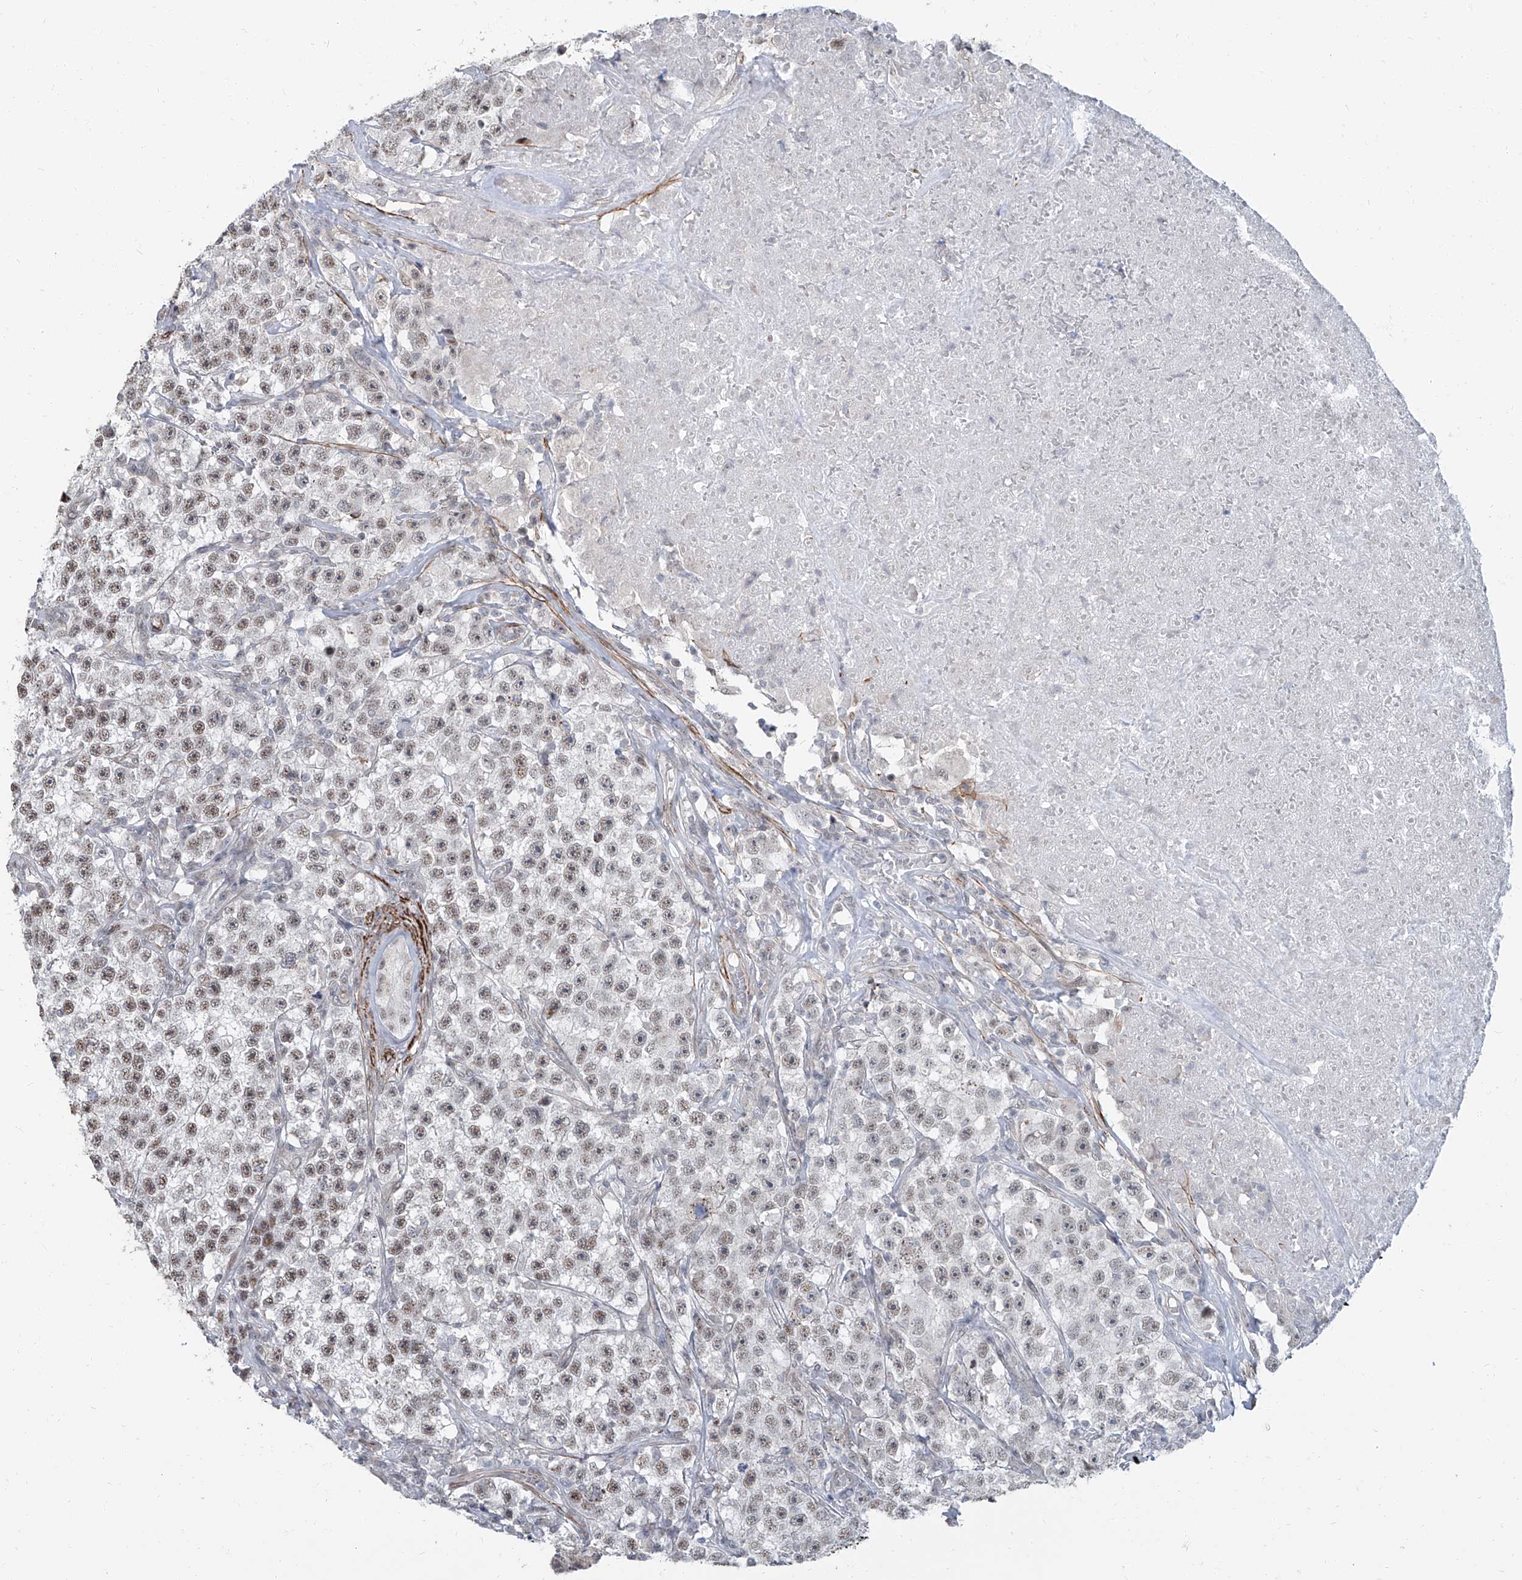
{"staining": {"intensity": "moderate", "quantity": "25%-75%", "location": "nuclear"}, "tissue": "testis cancer", "cell_type": "Tumor cells", "image_type": "cancer", "snomed": [{"axis": "morphology", "description": "Seminoma, NOS"}, {"axis": "topography", "description": "Testis"}], "caption": "Testis cancer (seminoma) stained for a protein shows moderate nuclear positivity in tumor cells. The staining was performed using DAB (3,3'-diaminobenzidine), with brown indicating positive protein expression. Nuclei are stained blue with hematoxylin.", "gene": "TXLNB", "patient": {"sex": "male", "age": 22}}